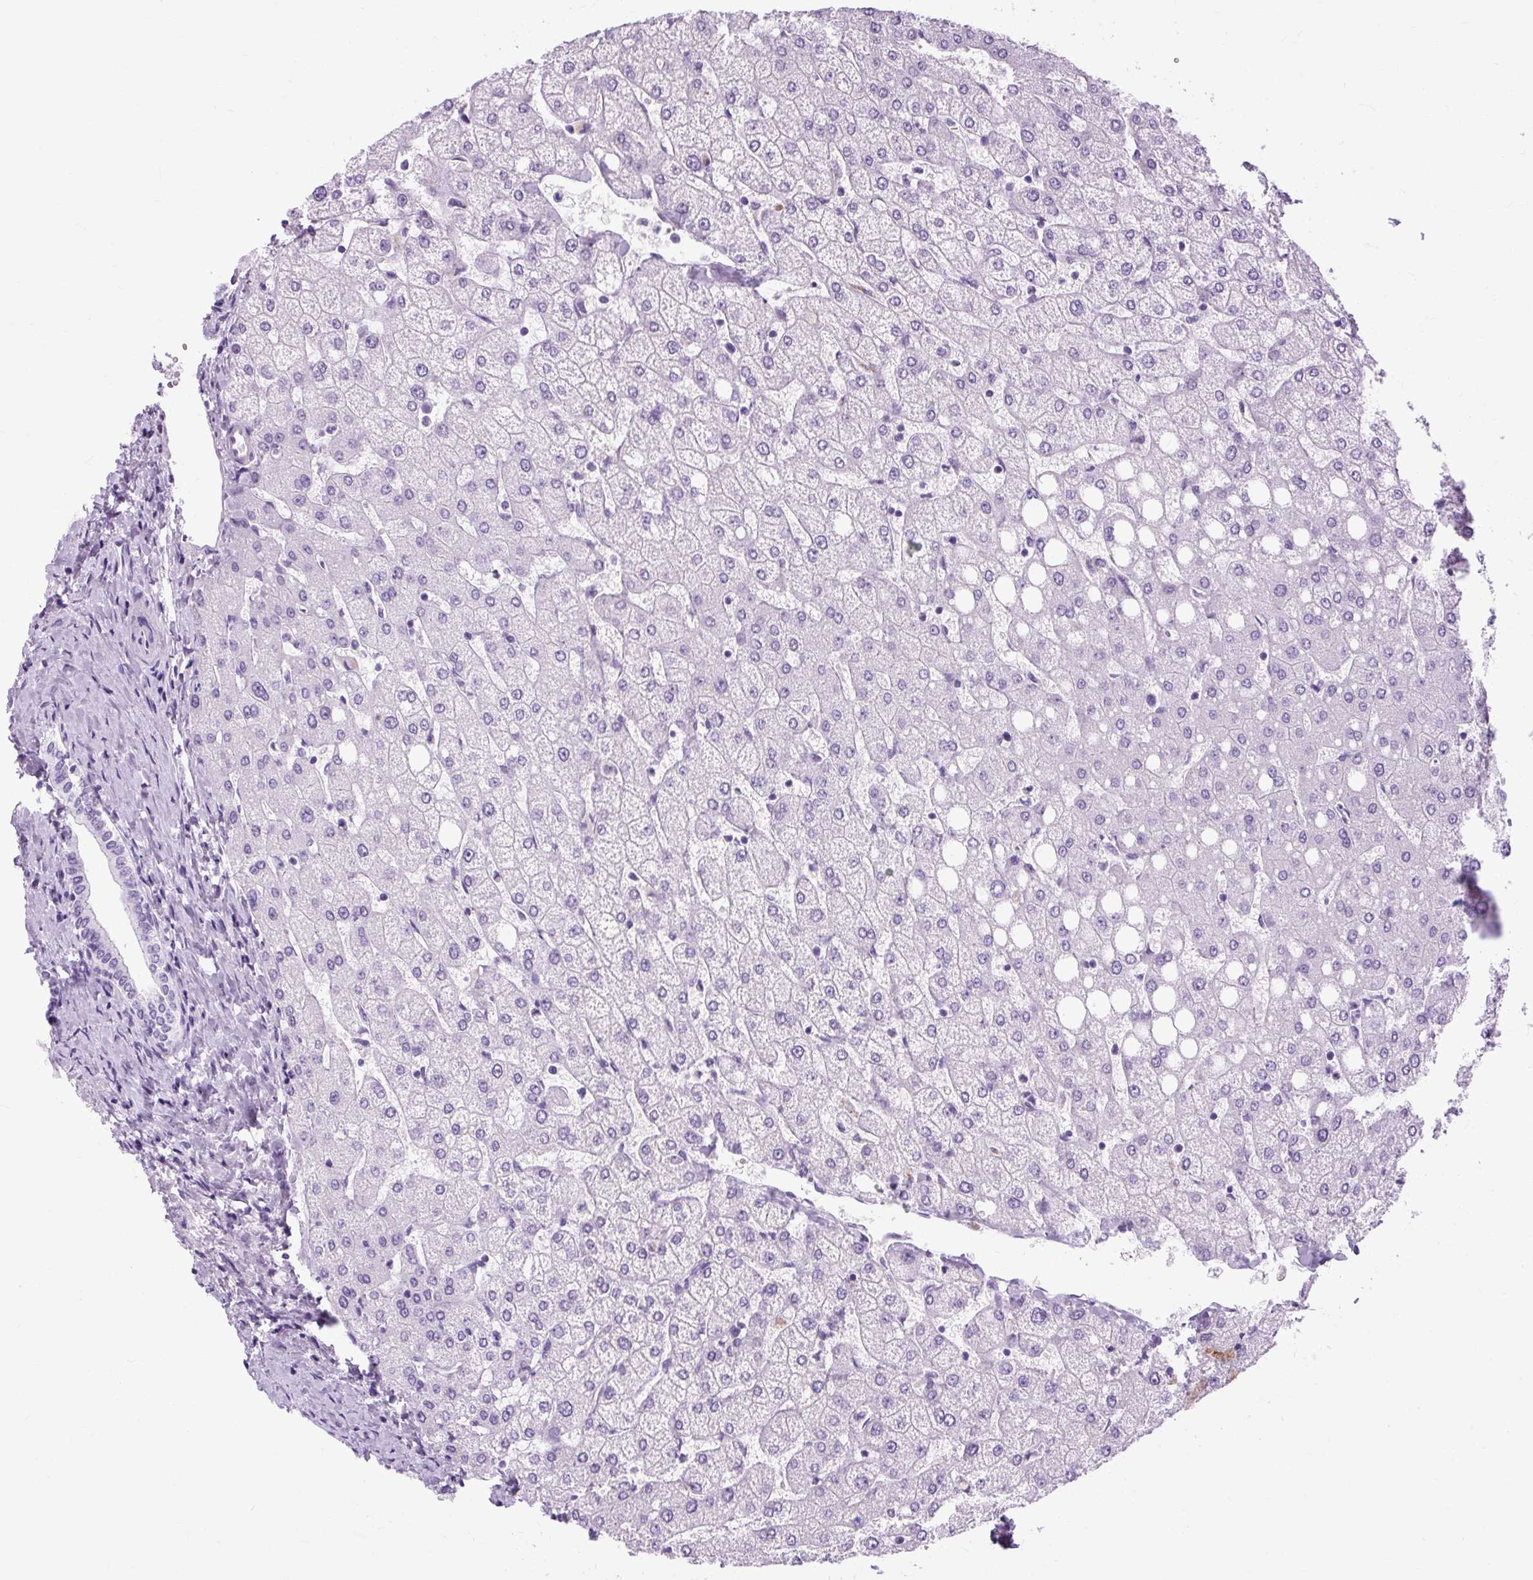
{"staining": {"intensity": "negative", "quantity": "none", "location": "none"}, "tissue": "liver", "cell_type": "Cholangiocytes", "image_type": "normal", "snomed": [{"axis": "morphology", "description": "Normal tissue, NOS"}, {"axis": "topography", "description": "Liver"}], "caption": "An IHC photomicrograph of unremarkable liver is shown. There is no staining in cholangiocytes of liver.", "gene": "OOEP", "patient": {"sex": "female", "age": 54}}